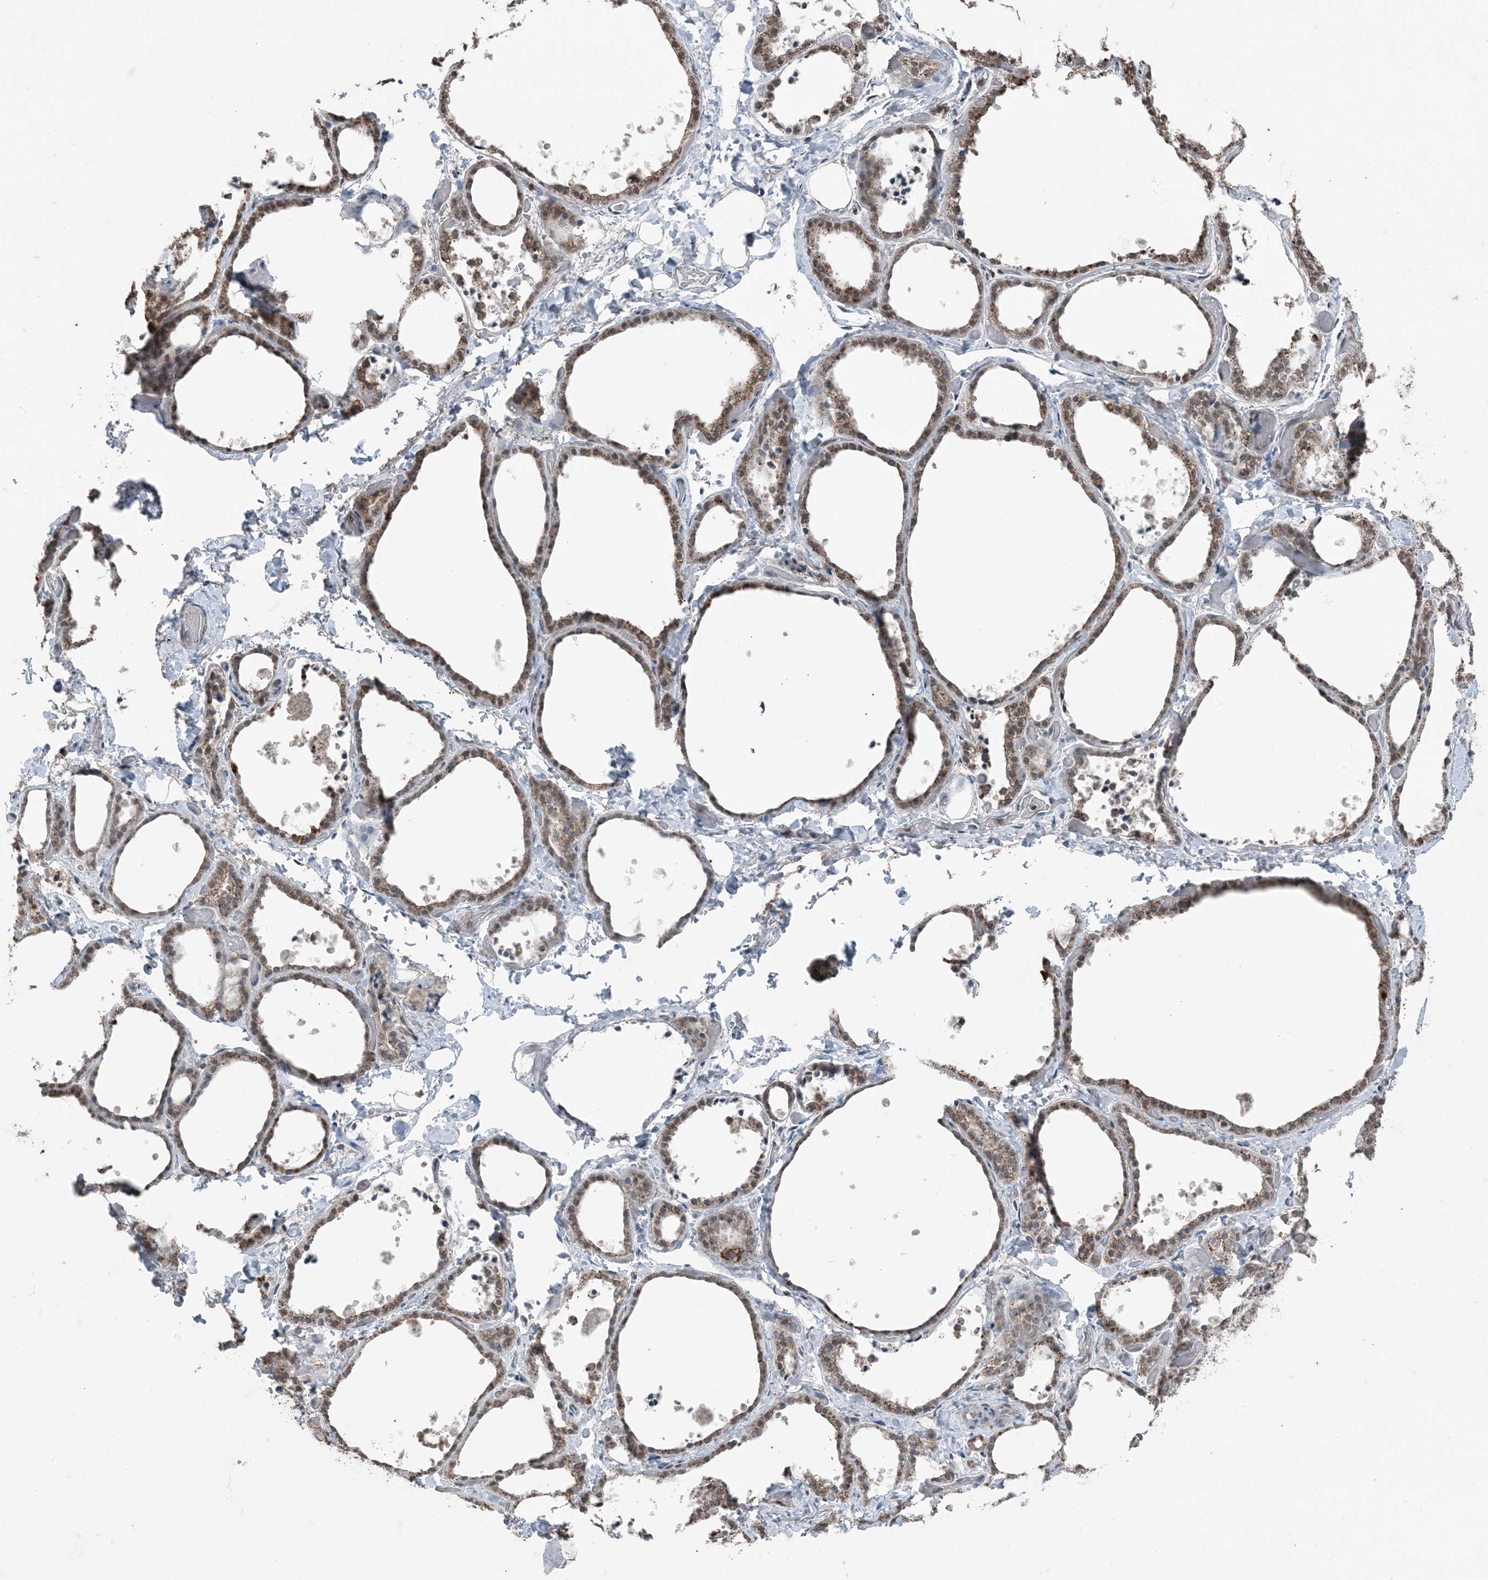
{"staining": {"intensity": "moderate", "quantity": "25%-75%", "location": "cytoplasmic/membranous"}, "tissue": "thyroid gland", "cell_type": "Glandular cells", "image_type": "normal", "snomed": [{"axis": "morphology", "description": "Normal tissue, NOS"}, {"axis": "topography", "description": "Thyroid gland"}], "caption": "Protein expression analysis of benign human thyroid gland reveals moderate cytoplasmic/membranous expression in about 25%-75% of glandular cells.", "gene": "GNL1", "patient": {"sex": "female", "age": 44}}